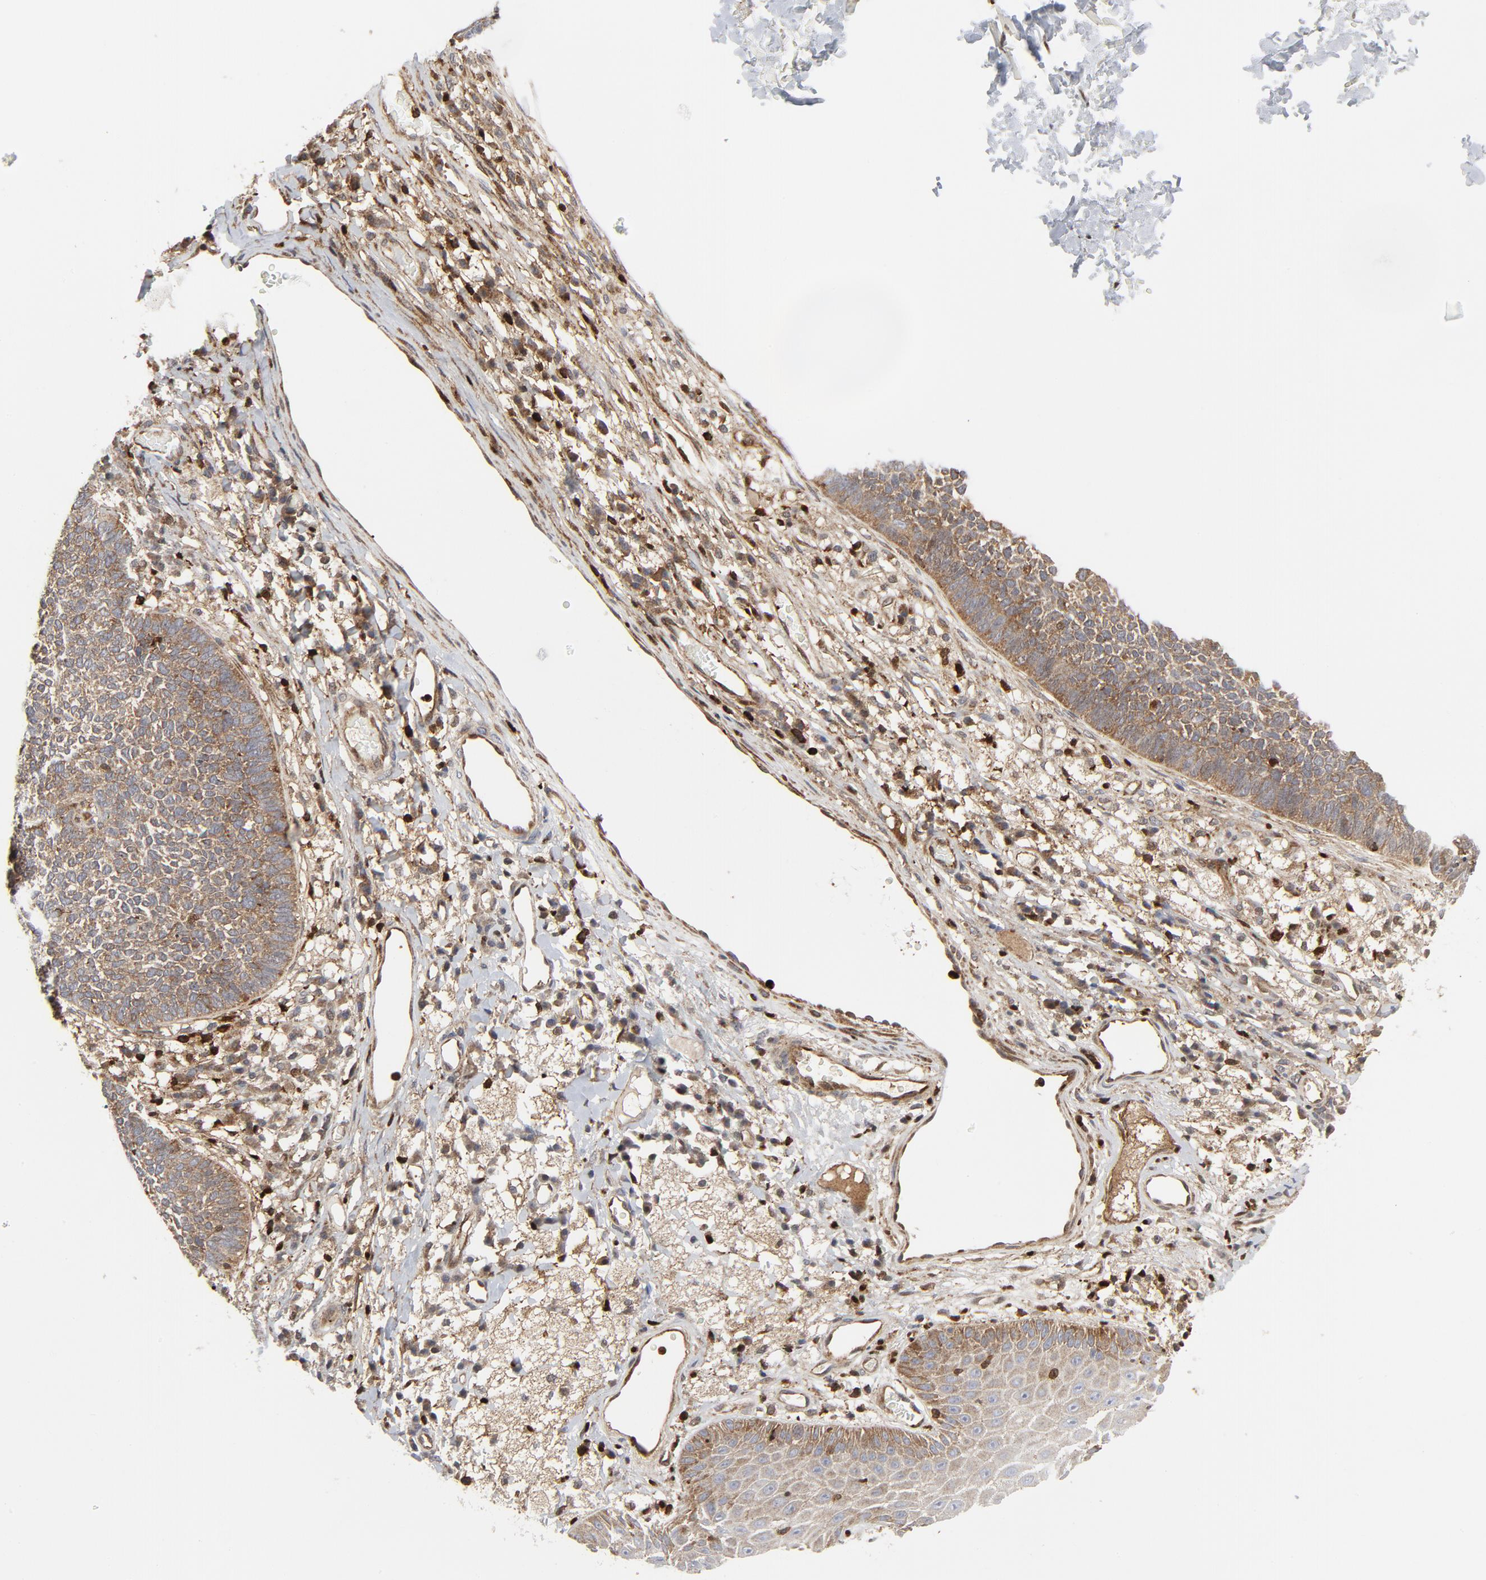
{"staining": {"intensity": "moderate", "quantity": ">75%", "location": "cytoplasmic/membranous"}, "tissue": "skin cancer", "cell_type": "Tumor cells", "image_type": "cancer", "snomed": [{"axis": "morphology", "description": "Basal cell carcinoma"}, {"axis": "topography", "description": "Skin"}], "caption": "Immunohistochemistry of human skin cancer (basal cell carcinoma) exhibits medium levels of moderate cytoplasmic/membranous expression in about >75% of tumor cells.", "gene": "YES1", "patient": {"sex": "female", "age": 84}}